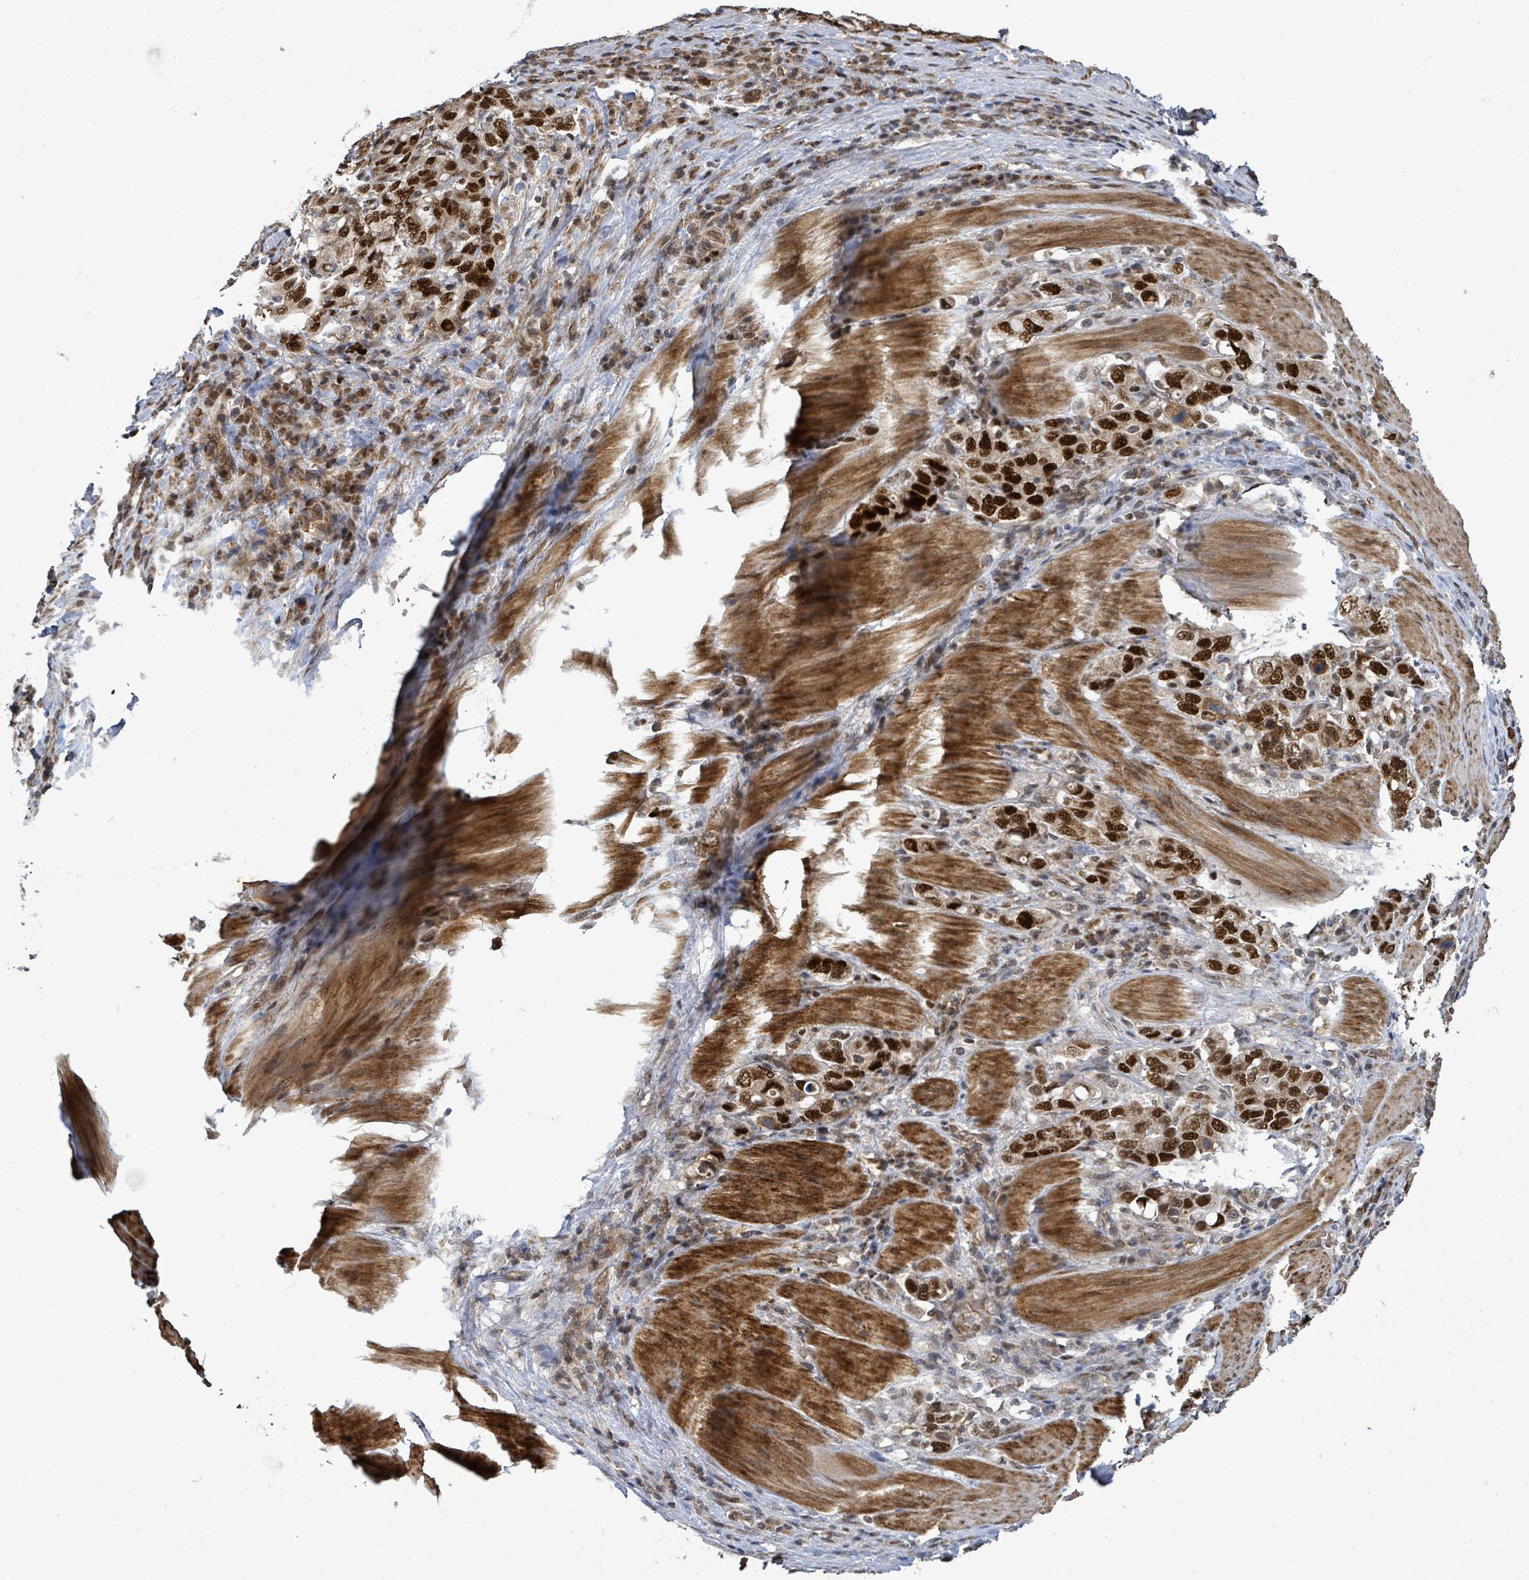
{"staining": {"intensity": "strong", "quantity": ">75%", "location": "nuclear"}, "tissue": "stomach cancer", "cell_type": "Tumor cells", "image_type": "cancer", "snomed": [{"axis": "morphology", "description": "Adenocarcinoma, NOS"}, {"axis": "topography", "description": "Stomach, upper"}, {"axis": "topography", "description": "Stomach"}], "caption": "This photomicrograph shows immunohistochemistry (IHC) staining of human stomach cancer, with high strong nuclear expression in approximately >75% of tumor cells.", "gene": "PATZ1", "patient": {"sex": "male", "age": 62}}